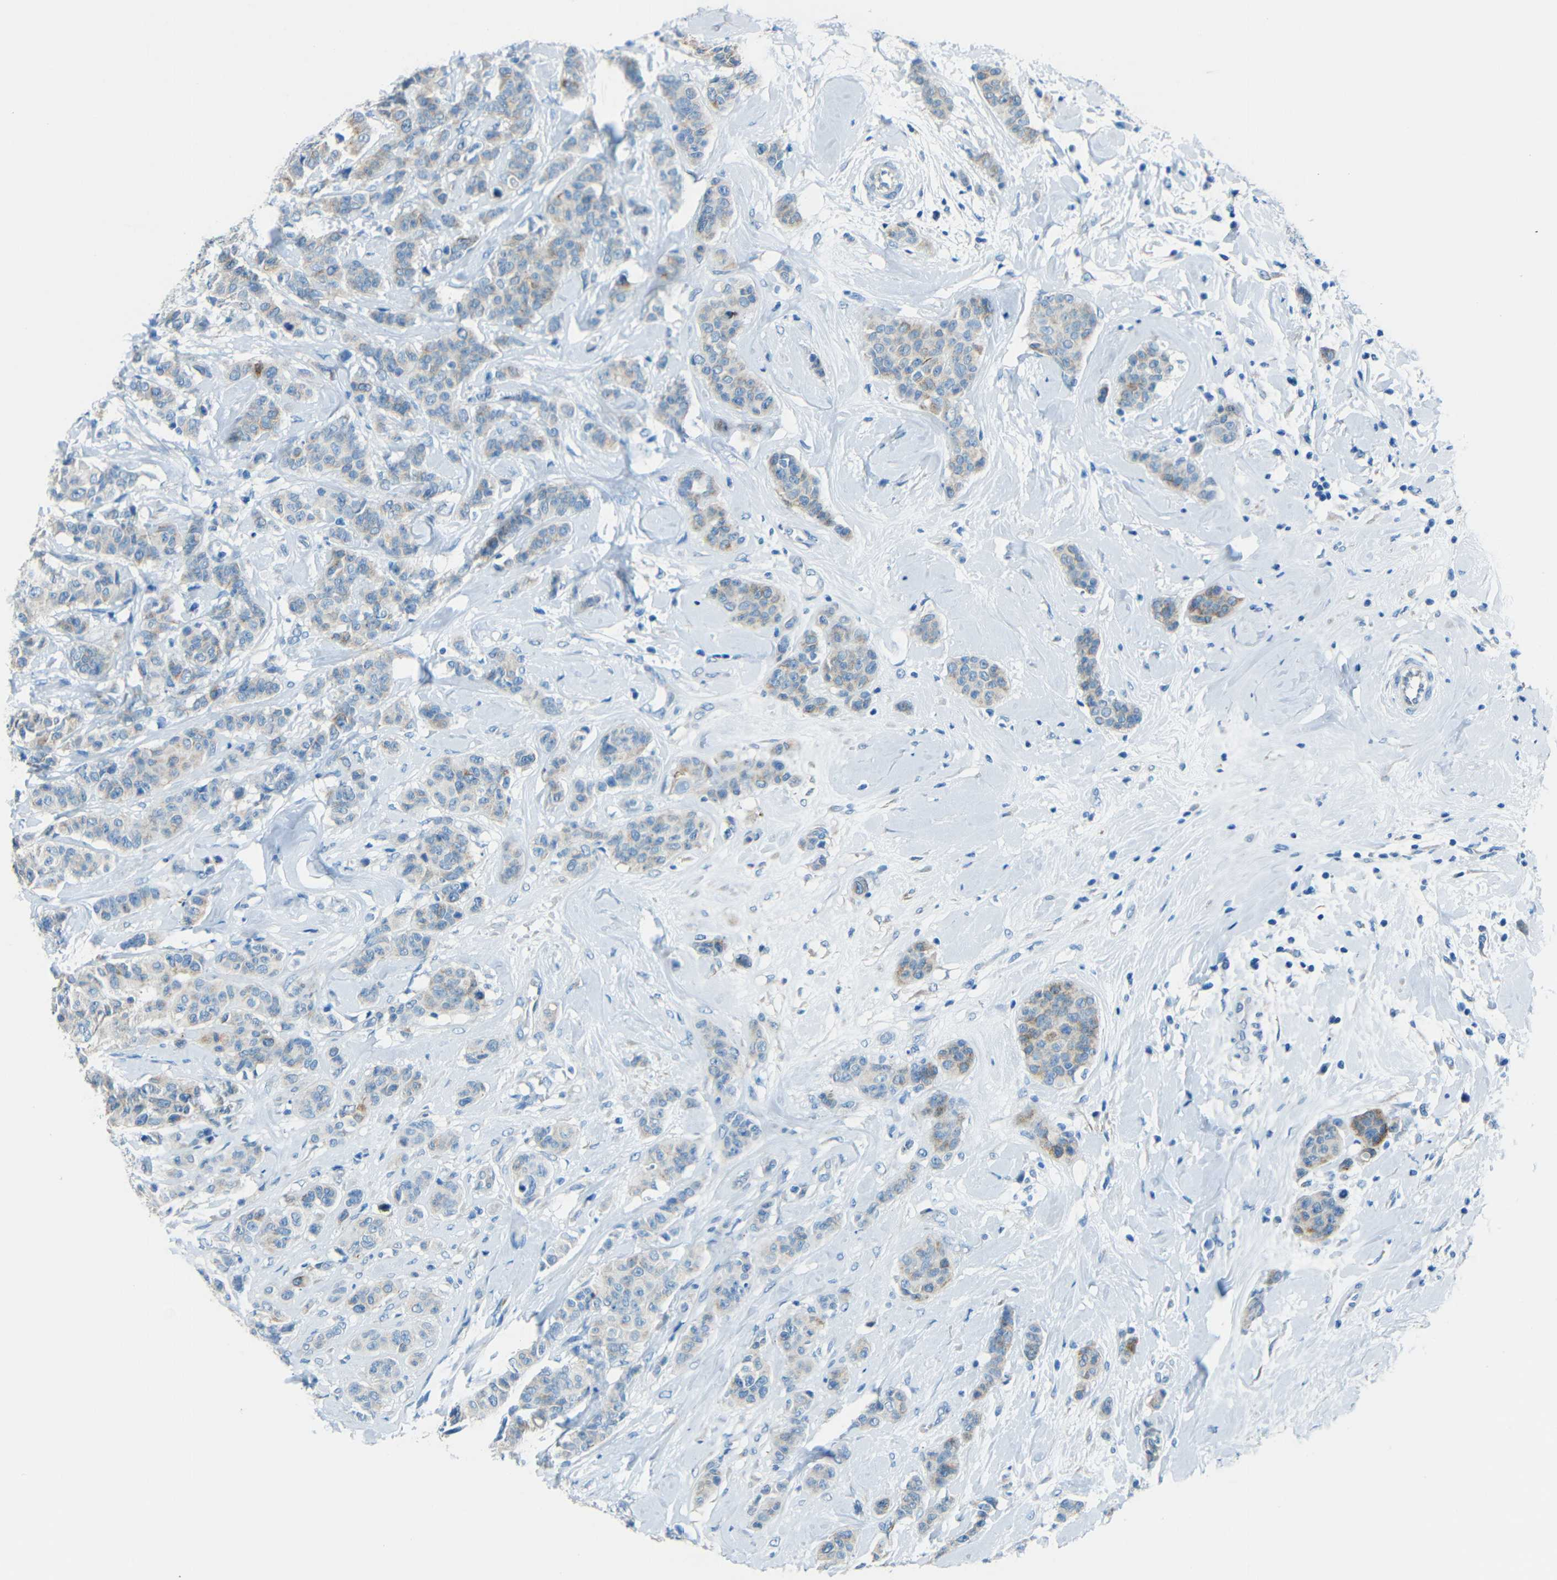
{"staining": {"intensity": "weak", "quantity": ">75%", "location": "cytoplasmic/membranous"}, "tissue": "breast cancer", "cell_type": "Tumor cells", "image_type": "cancer", "snomed": [{"axis": "morphology", "description": "Normal tissue, NOS"}, {"axis": "morphology", "description": "Duct carcinoma"}, {"axis": "topography", "description": "Breast"}], "caption": "This image shows immunohistochemistry (IHC) staining of human breast cancer (invasive ductal carcinoma), with low weak cytoplasmic/membranous positivity in approximately >75% of tumor cells.", "gene": "TUBB4B", "patient": {"sex": "female", "age": 40}}